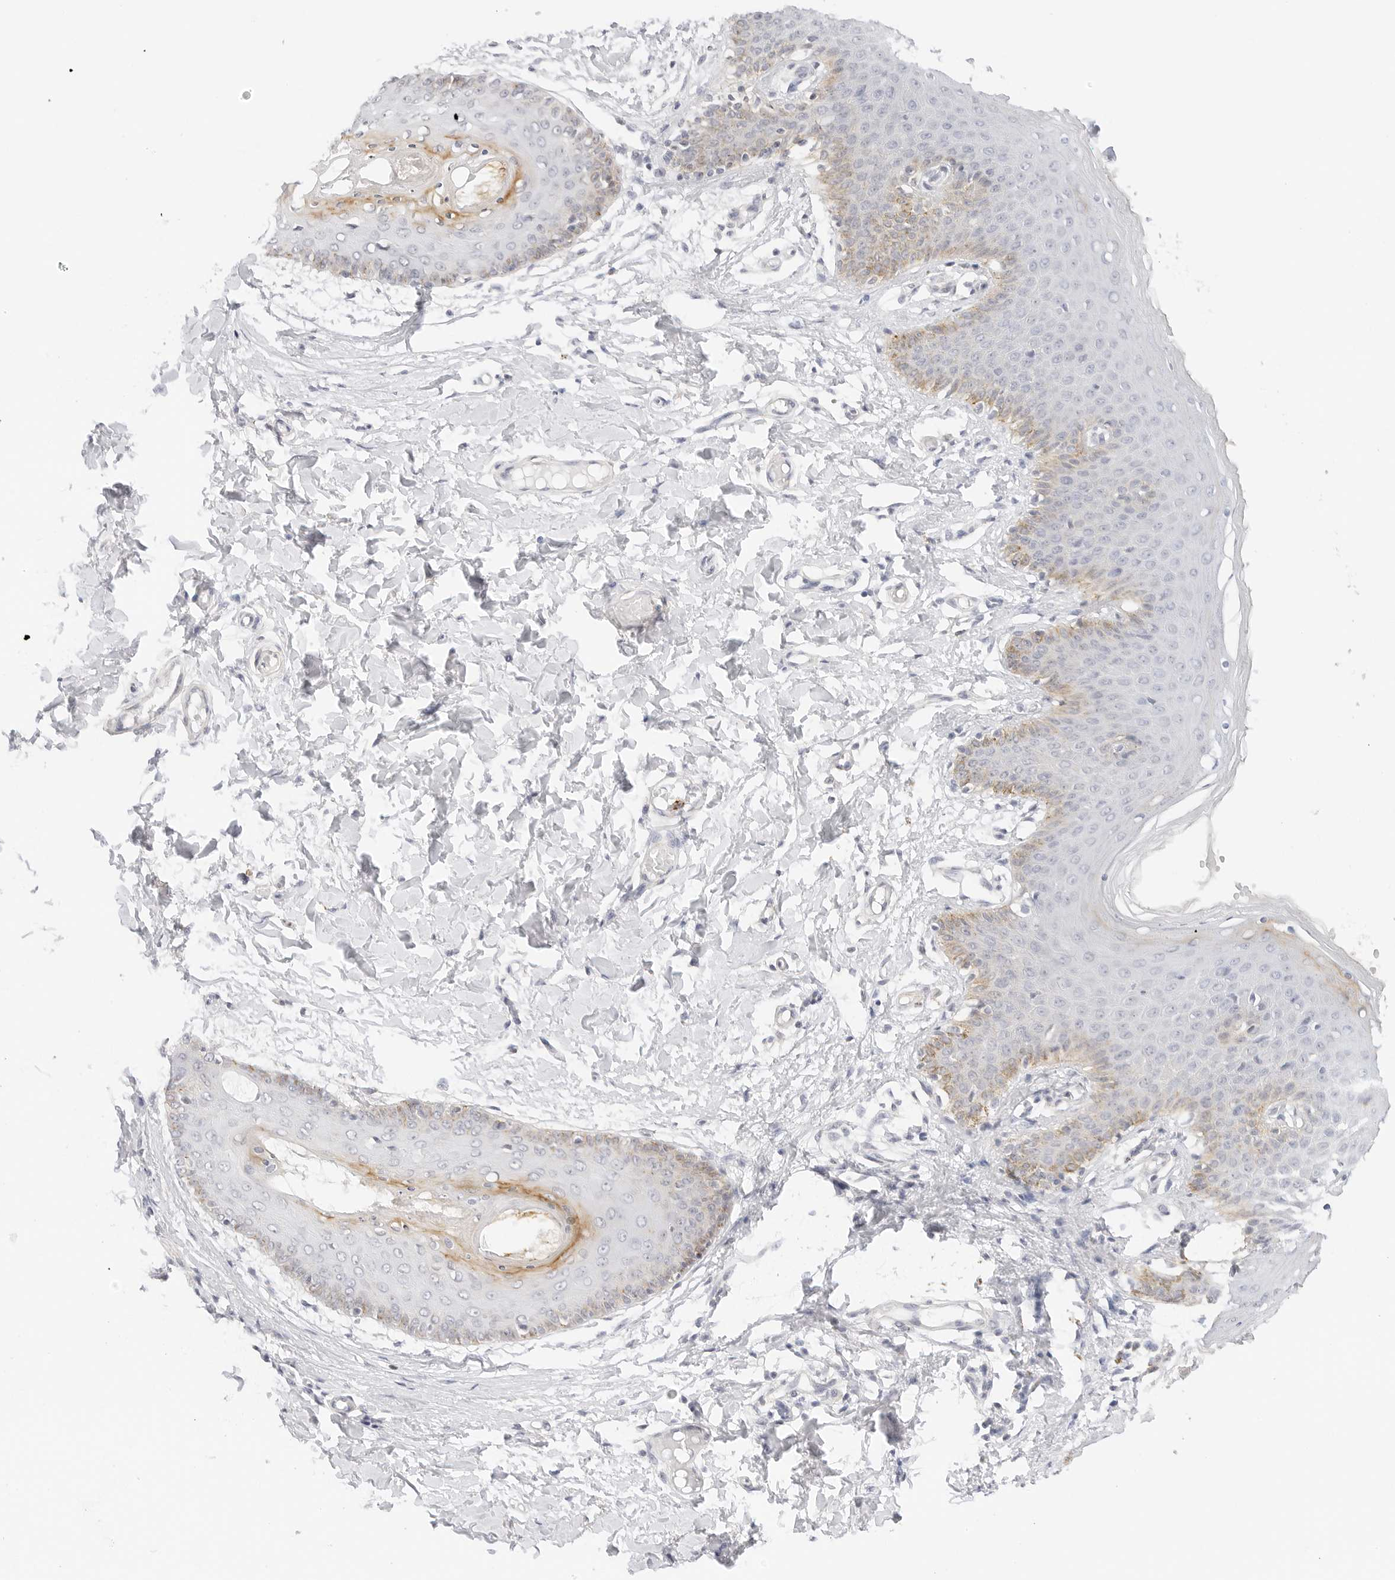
{"staining": {"intensity": "moderate", "quantity": "<25%", "location": "cytoplasmic/membranous"}, "tissue": "skin", "cell_type": "Epidermal cells", "image_type": "normal", "snomed": [{"axis": "morphology", "description": "Normal tissue, NOS"}, {"axis": "topography", "description": "Vulva"}], "caption": "Normal skin exhibits moderate cytoplasmic/membranous staining in approximately <25% of epidermal cells, visualized by immunohistochemistry. Immunohistochemistry (ihc) stains the protein in brown and the nuclei are stained blue.", "gene": "PCDH19", "patient": {"sex": "female", "age": 66}}